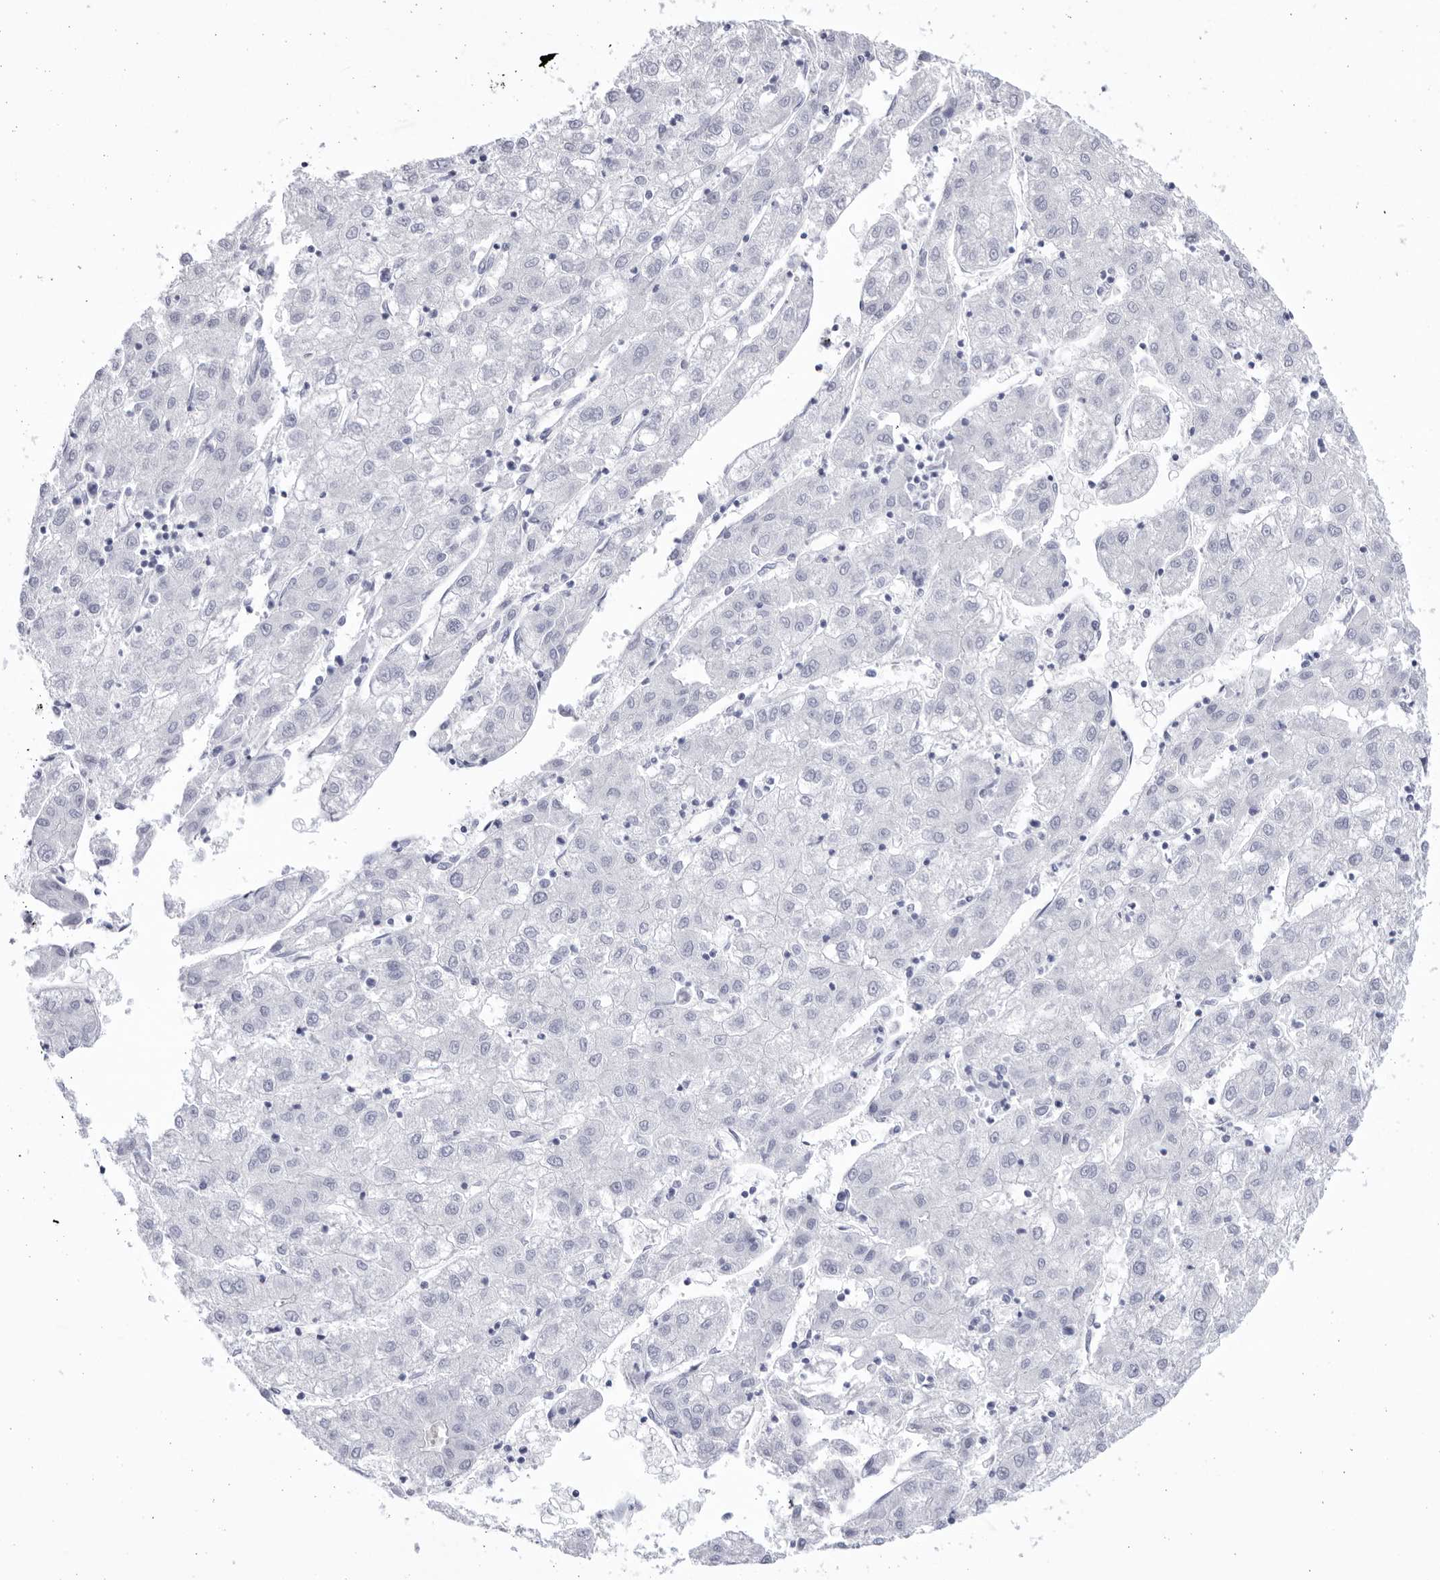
{"staining": {"intensity": "negative", "quantity": "none", "location": "none"}, "tissue": "liver cancer", "cell_type": "Tumor cells", "image_type": "cancer", "snomed": [{"axis": "morphology", "description": "Carcinoma, Hepatocellular, NOS"}, {"axis": "topography", "description": "Liver"}], "caption": "High magnification brightfield microscopy of liver cancer stained with DAB (3,3'-diaminobenzidine) (brown) and counterstained with hematoxylin (blue): tumor cells show no significant staining. Nuclei are stained in blue.", "gene": "CCDC181", "patient": {"sex": "male", "age": 72}}